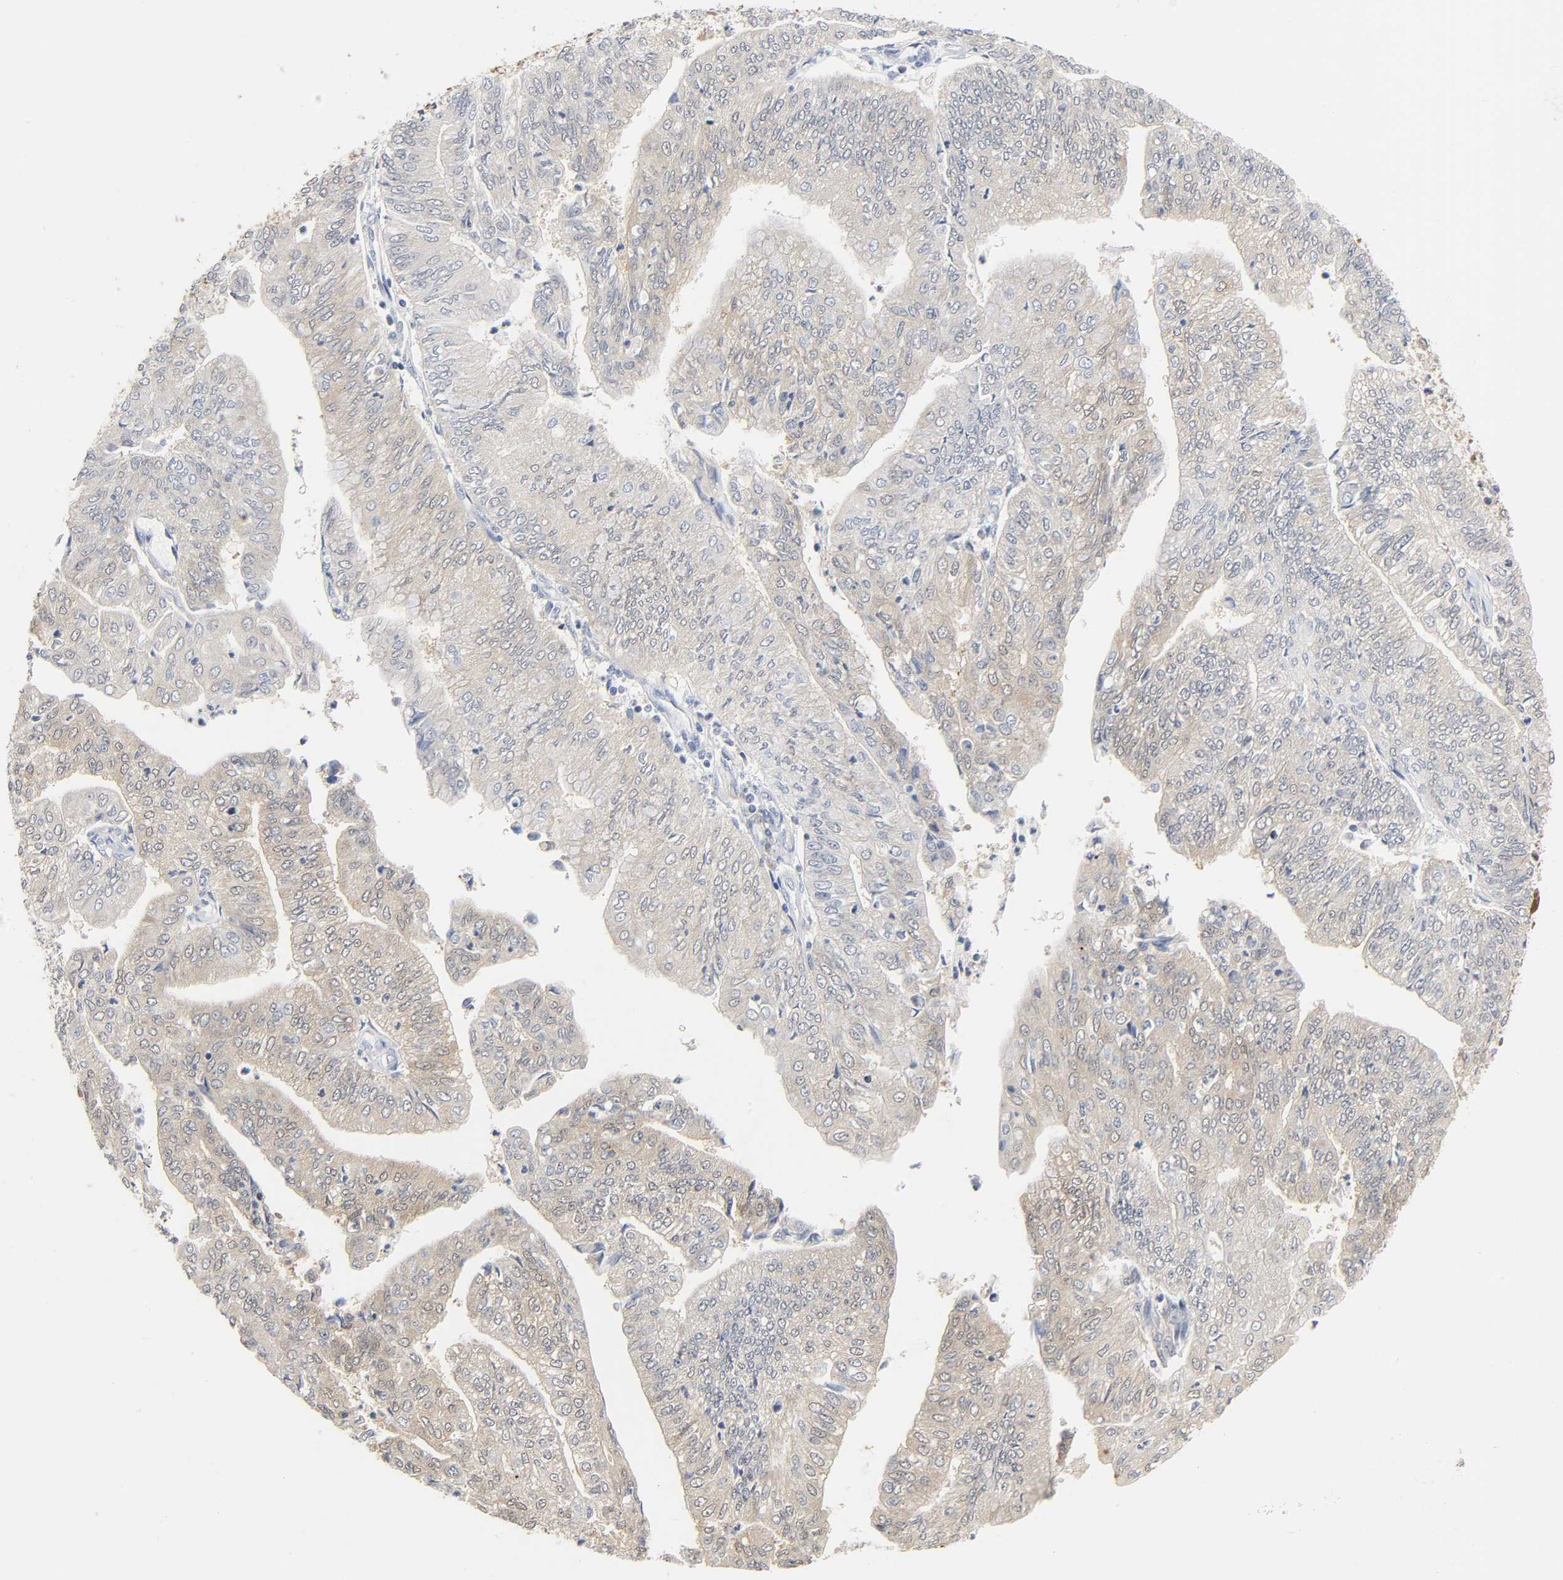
{"staining": {"intensity": "weak", "quantity": "<25%", "location": "cytoplasmic/membranous"}, "tissue": "endometrial cancer", "cell_type": "Tumor cells", "image_type": "cancer", "snomed": [{"axis": "morphology", "description": "Adenocarcinoma, NOS"}, {"axis": "topography", "description": "Endometrium"}], "caption": "Endometrial adenocarcinoma was stained to show a protein in brown. There is no significant expression in tumor cells.", "gene": "MIF", "patient": {"sex": "female", "age": 59}}